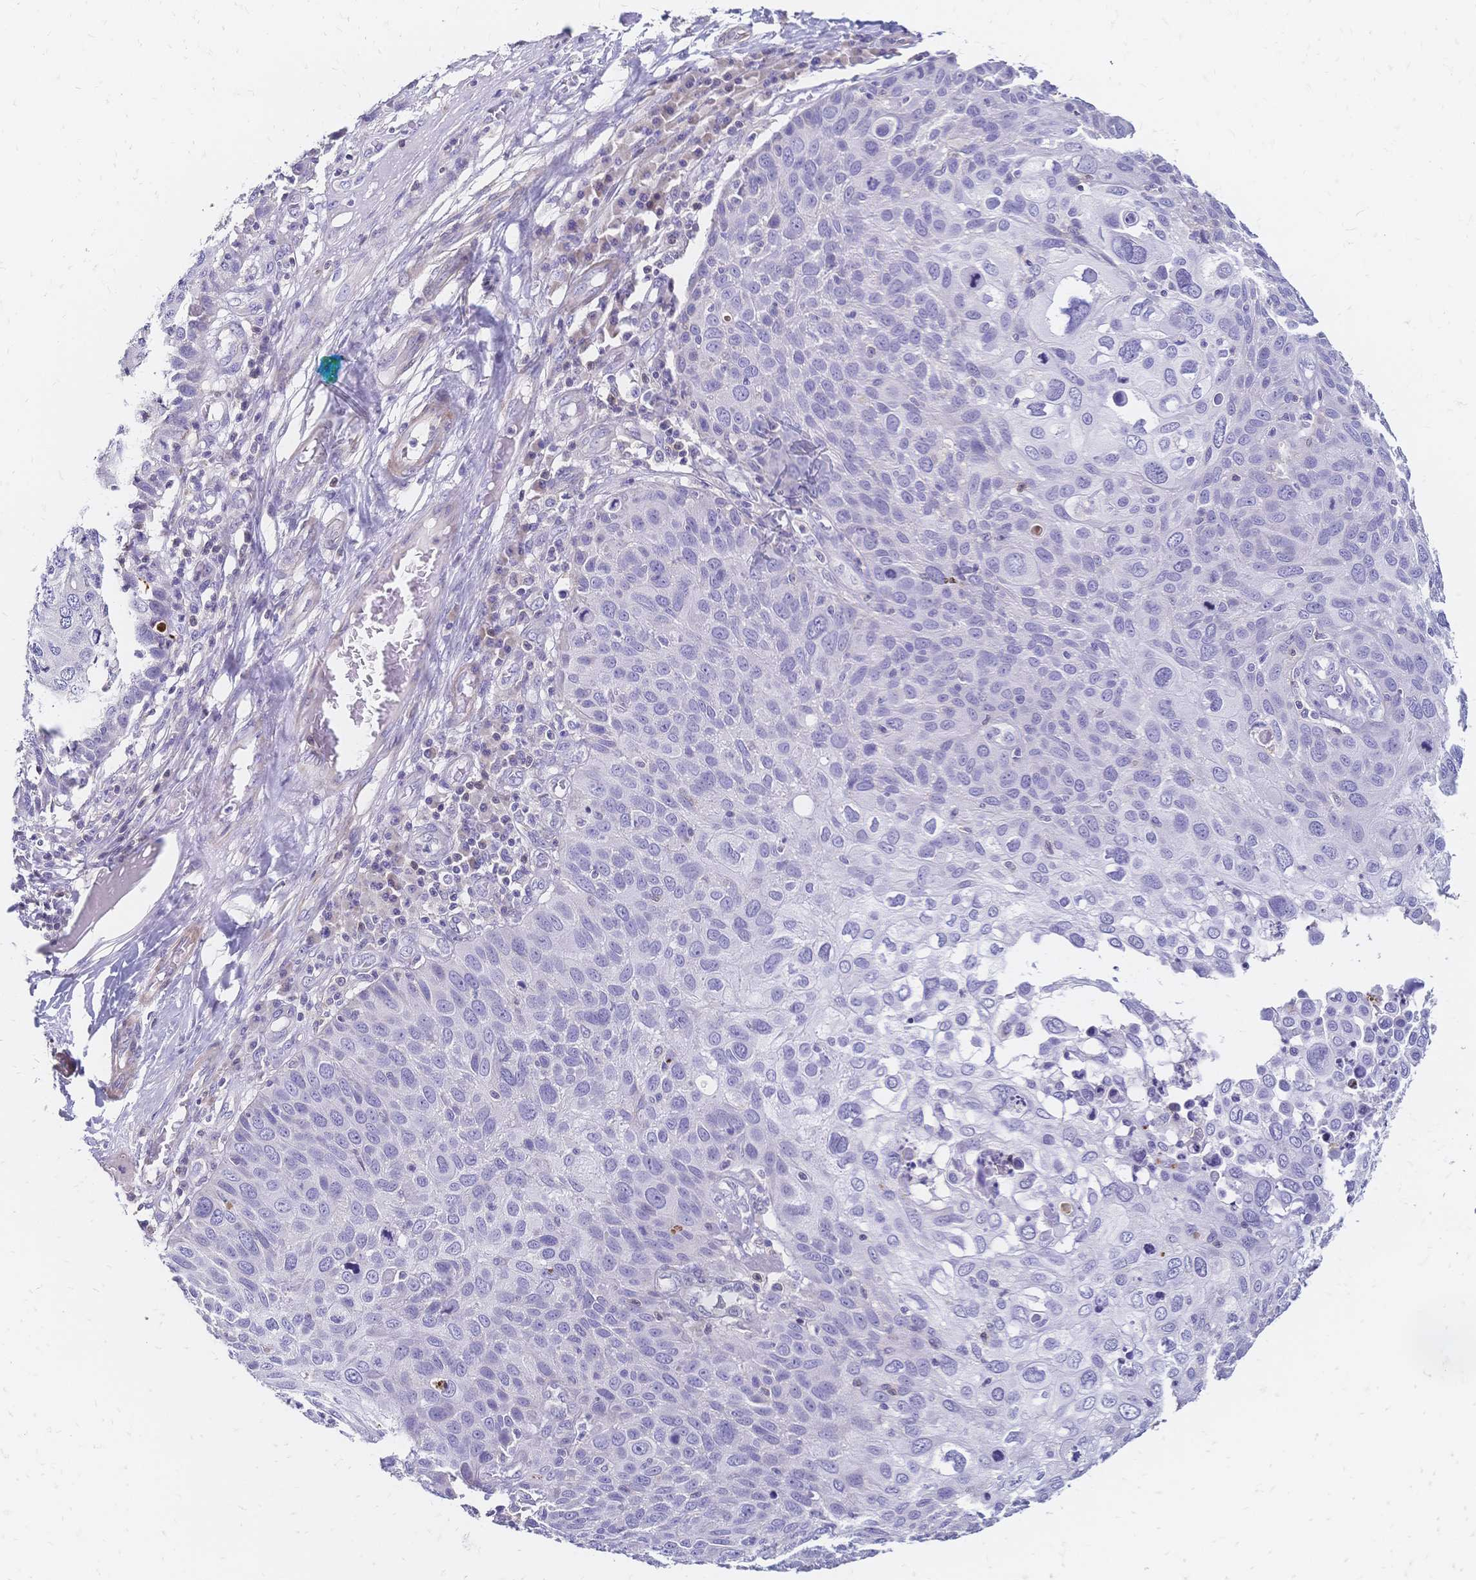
{"staining": {"intensity": "negative", "quantity": "none", "location": "none"}, "tissue": "skin cancer", "cell_type": "Tumor cells", "image_type": "cancer", "snomed": [{"axis": "morphology", "description": "Squamous cell carcinoma, NOS"}, {"axis": "topography", "description": "Skin"}], "caption": "A high-resolution micrograph shows IHC staining of skin cancer, which reveals no significant positivity in tumor cells.", "gene": "DTNB", "patient": {"sex": "male", "age": 87}}